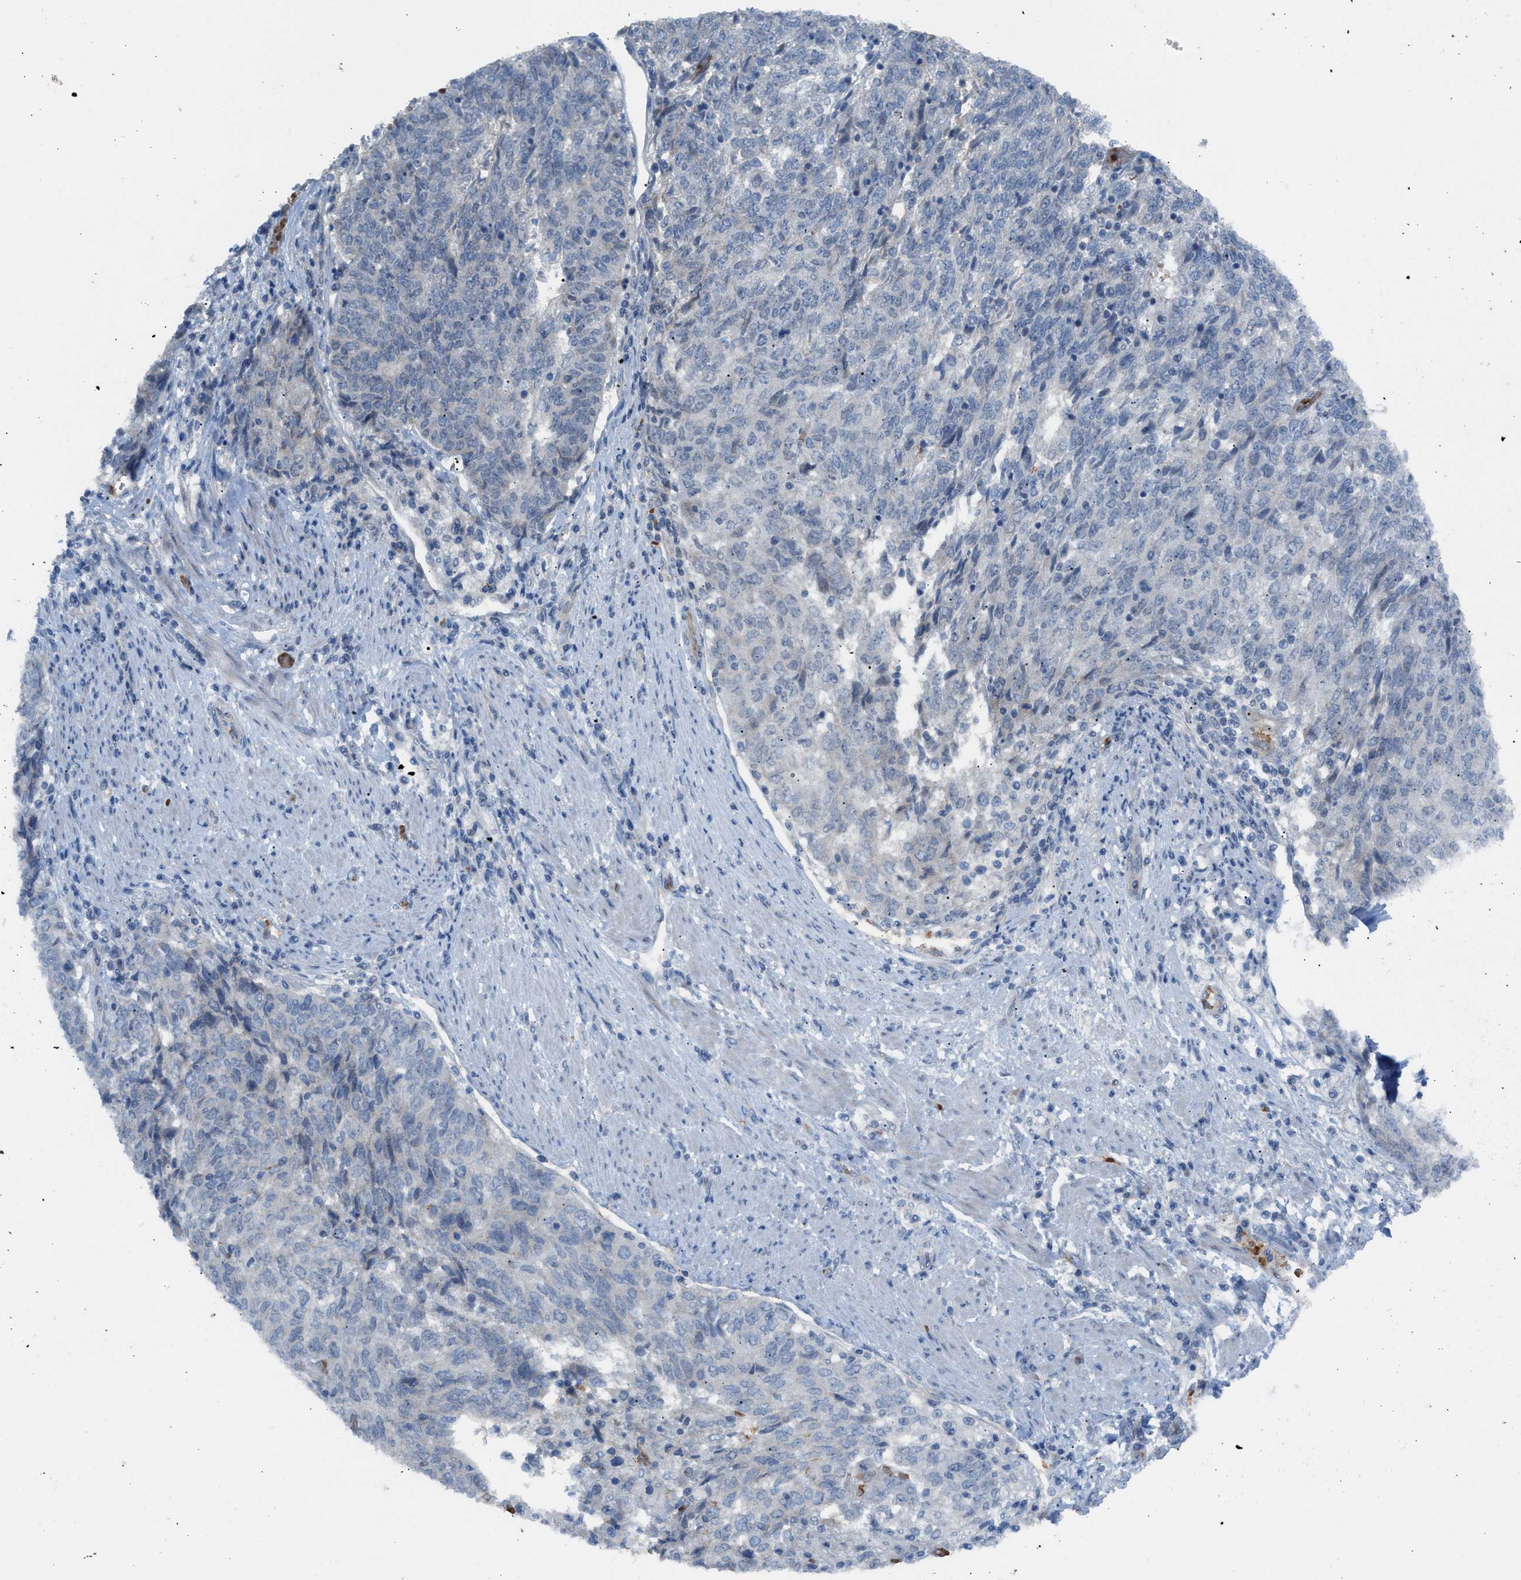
{"staining": {"intensity": "negative", "quantity": "none", "location": "none"}, "tissue": "endometrial cancer", "cell_type": "Tumor cells", "image_type": "cancer", "snomed": [{"axis": "morphology", "description": "Adenocarcinoma, NOS"}, {"axis": "topography", "description": "Endometrium"}], "caption": "IHC of adenocarcinoma (endometrial) displays no expression in tumor cells.", "gene": "CFAP77", "patient": {"sex": "female", "age": 80}}